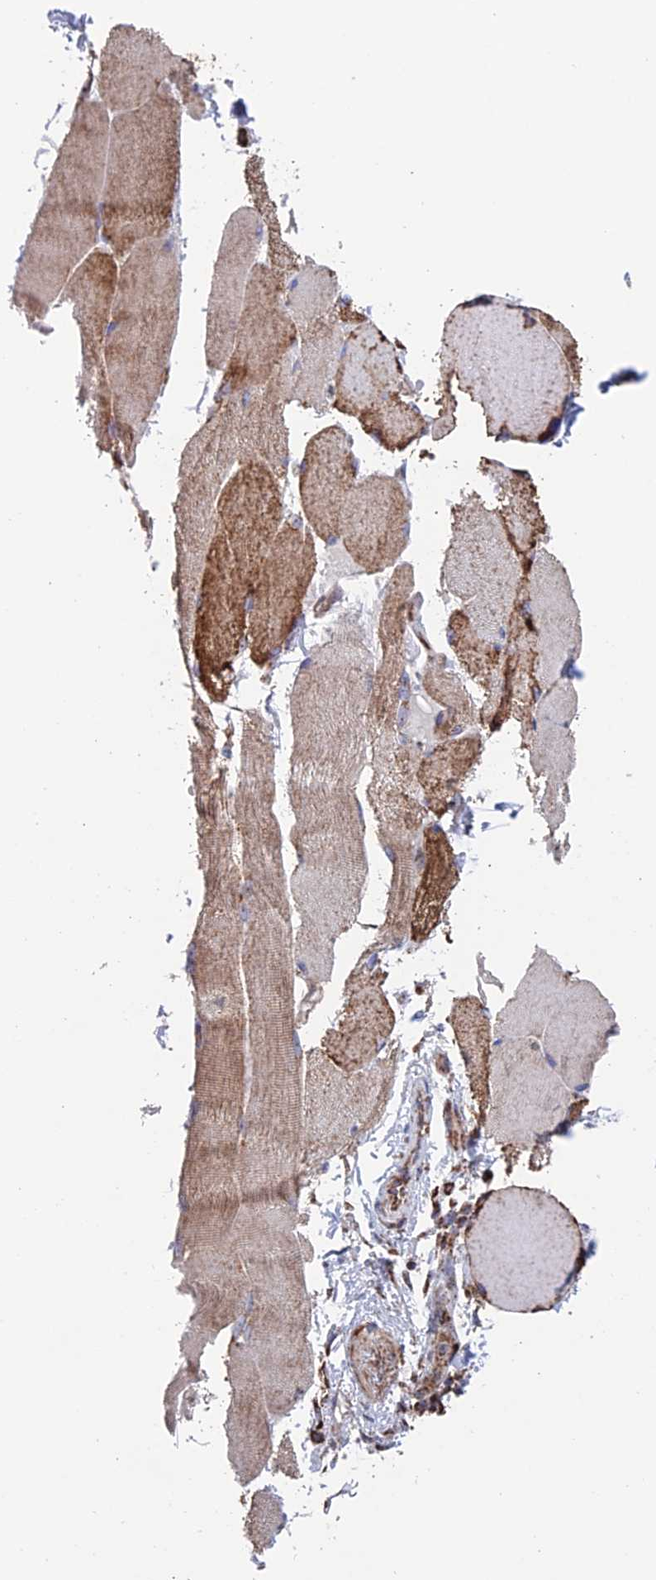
{"staining": {"intensity": "moderate", "quantity": "25%-75%", "location": "cytoplasmic/membranous"}, "tissue": "skeletal muscle", "cell_type": "Myocytes", "image_type": "normal", "snomed": [{"axis": "morphology", "description": "Normal tissue, NOS"}, {"axis": "topography", "description": "Skin"}, {"axis": "topography", "description": "Skeletal muscle"}], "caption": "About 25%-75% of myocytes in unremarkable human skeletal muscle reveal moderate cytoplasmic/membranous protein positivity as visualized by brown immunohistochemical staining.", "gene": "DTYMK", "patient": {"sex": "male", "age": 83}}